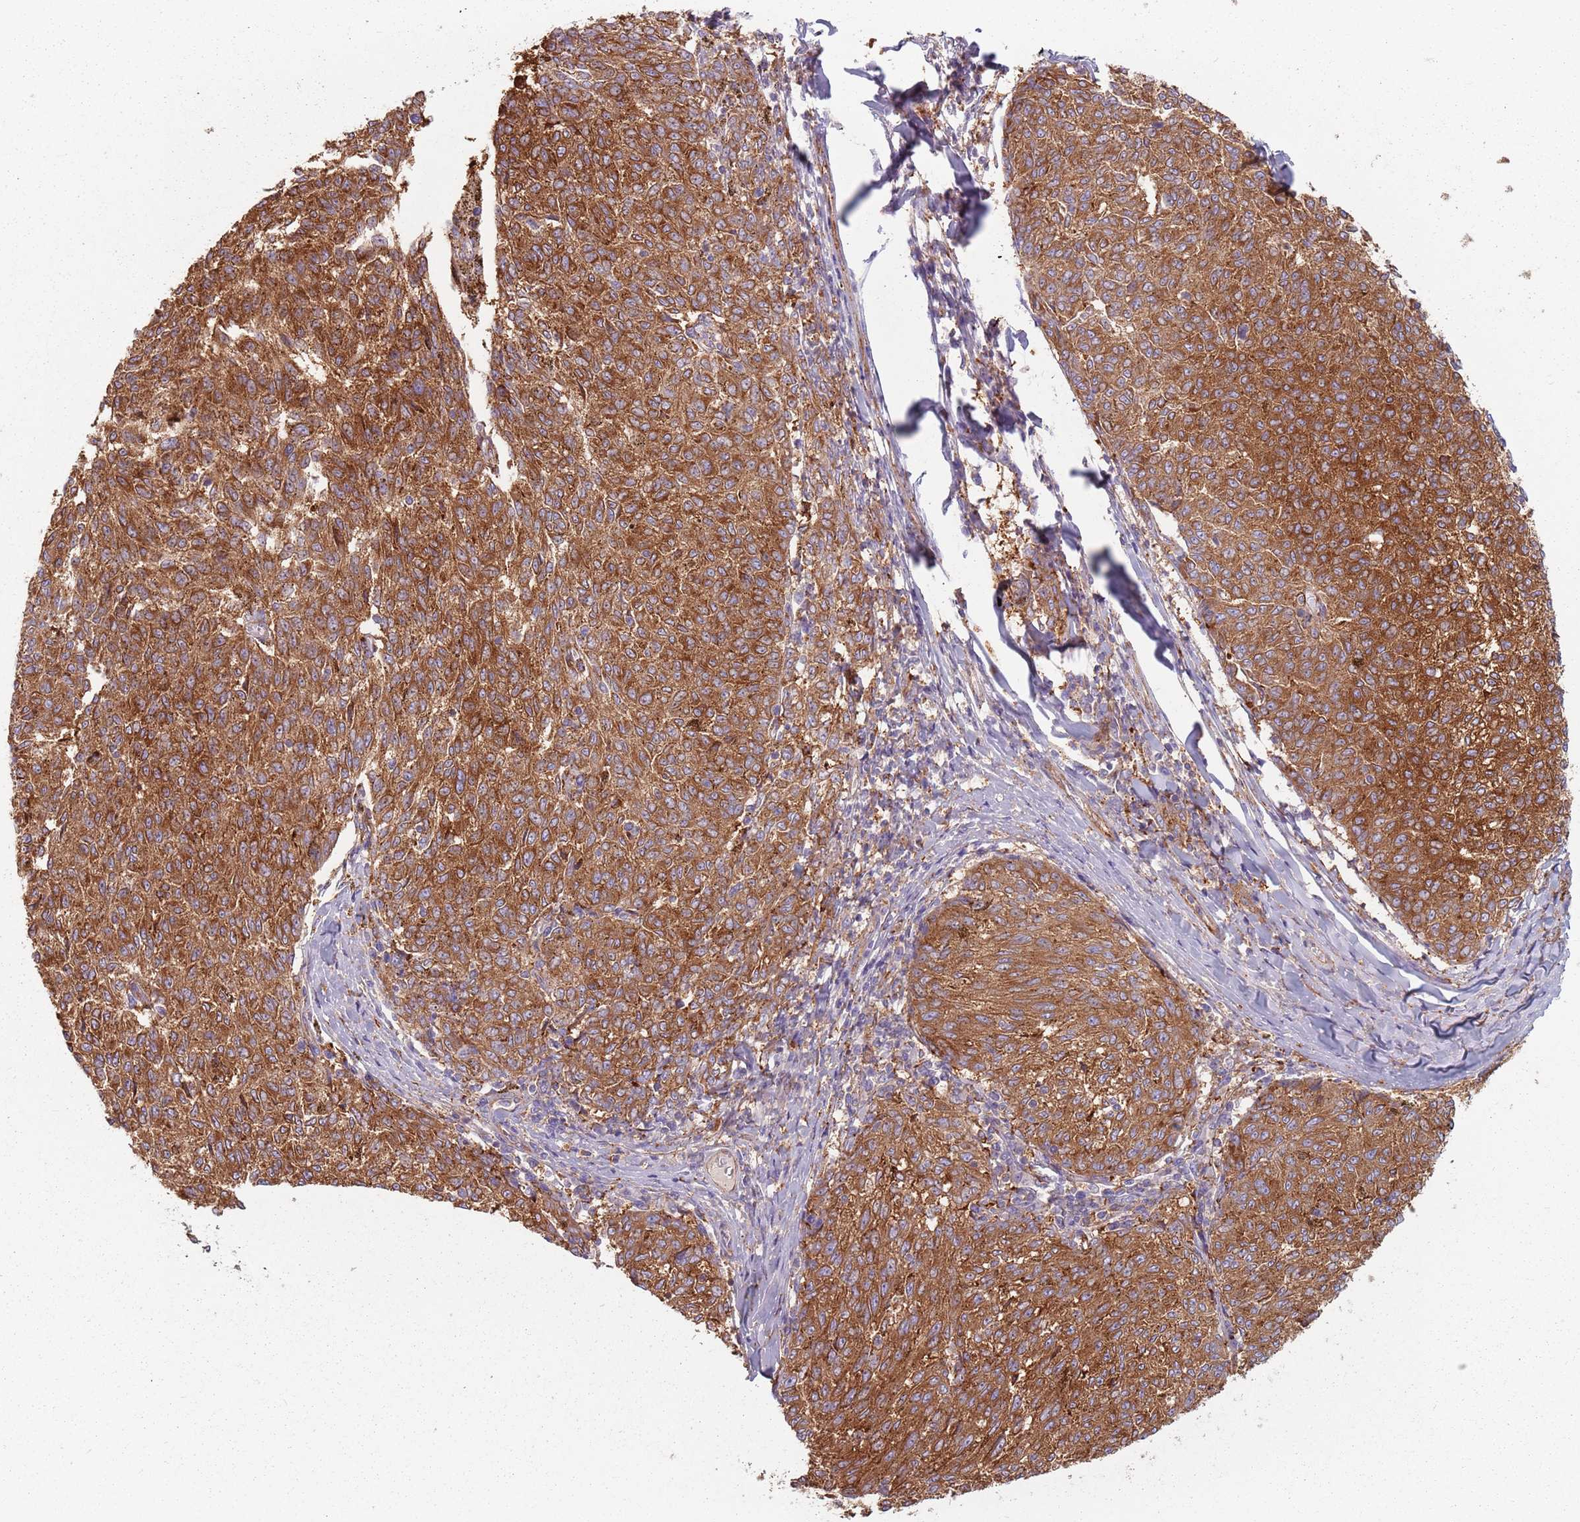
{"staining": {"intensity": "strong", "quantity": ">75%", "location": "cytoplasmic/membranous"}, "tissue": "melanoma", "cell_type": "Tumor cells", "image_type": "cancer", "snomed": [{"axis": "morphology", "description": "Malignant melanoma, NOS"}, {"axis": "topography", "description": "Skin"}], "caption": "Immunohistochemical staining of malignant melanoma demonstrates strong cytoplasmic/membranous protein staining in approximately >75% of tumor cells.", "gene": "TPD52L2", "patient": {"sex": "female", "age": 72}}